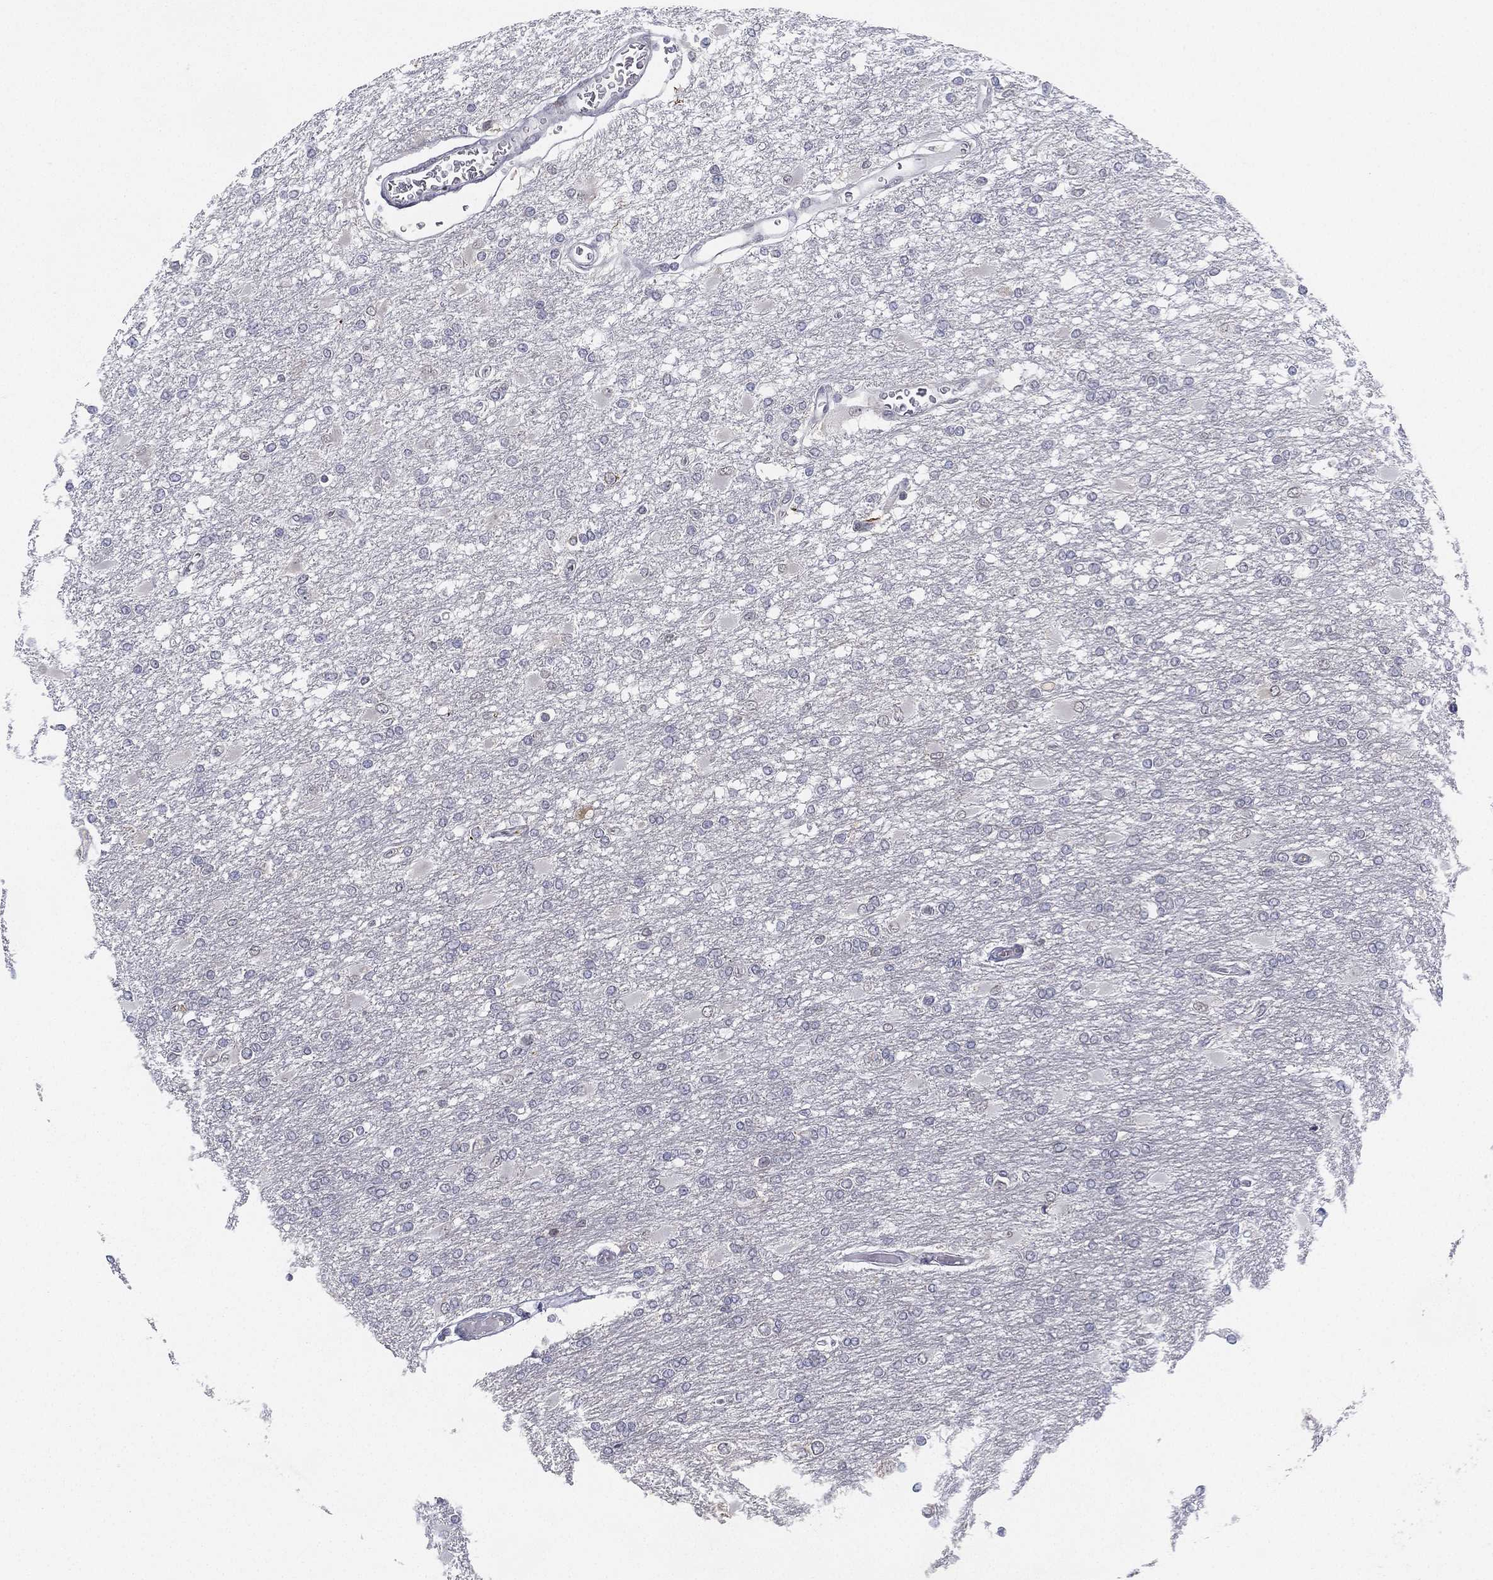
{"staining": {"intensity": "negative", "quantity": "none", "location": "none"}, "tissue": "glioma", "cell_type": "Tumor cells", "image_type": "cancer", "snomed": [{"axis": "morphology", "description": "Glioma, malignant, High grade"}, {"axis": "topography", "description": "Cerebral cortex"}], "caption": "Tumor cells are negative for brown protein staining in glioma.", "gene": "MS4A8", "patient": {"sex": "male", "age": 79}}